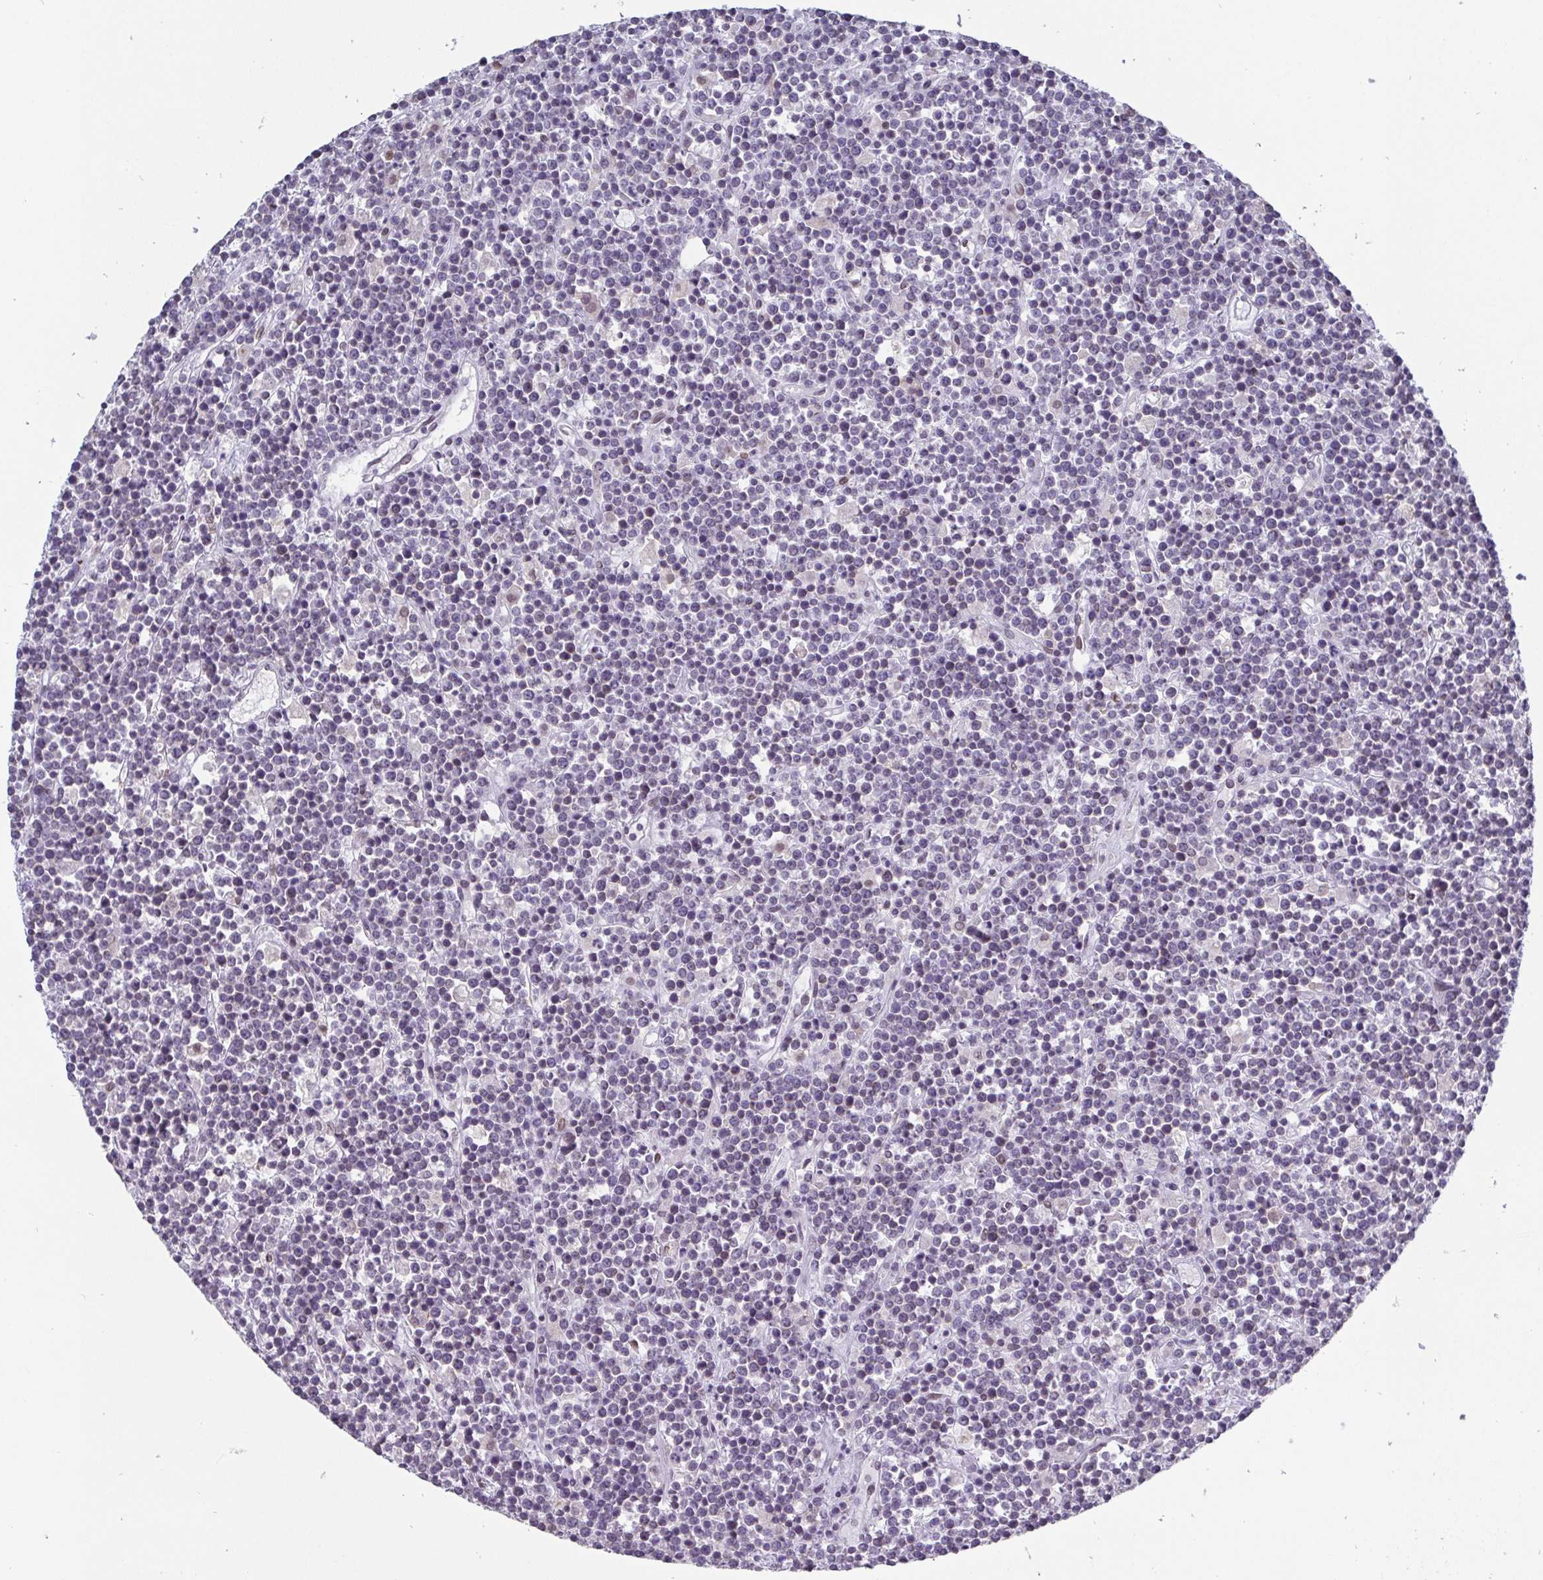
{"staining": {"intensity": "weak", "quantity": "<25%", "location": "cytoplasmic/membranous"}, "tissue": "lymphoma", "cell_type": "Tumor cells", "image_type": "cancer", "snomed": [{"axis": "morphology", "description": "Malignant lymphoma, non-Hodgkin's type, High grade"}, {"axis": "topography", "description": "Ovary"}], "caption": "Immunohistochemistry (IHC) histopathology image of neoplastic tissue: lymphoma stained with DAB reveals no significant protein positivity in tumor cells. Brightfield microscopy of IHC stained with DAB (3,3'-diaminobenzidine) (brown) and hematoxylin (blue), captured at high magnification.", "gene": "EMD", "patient": {"sex": "female", "age": 56}}